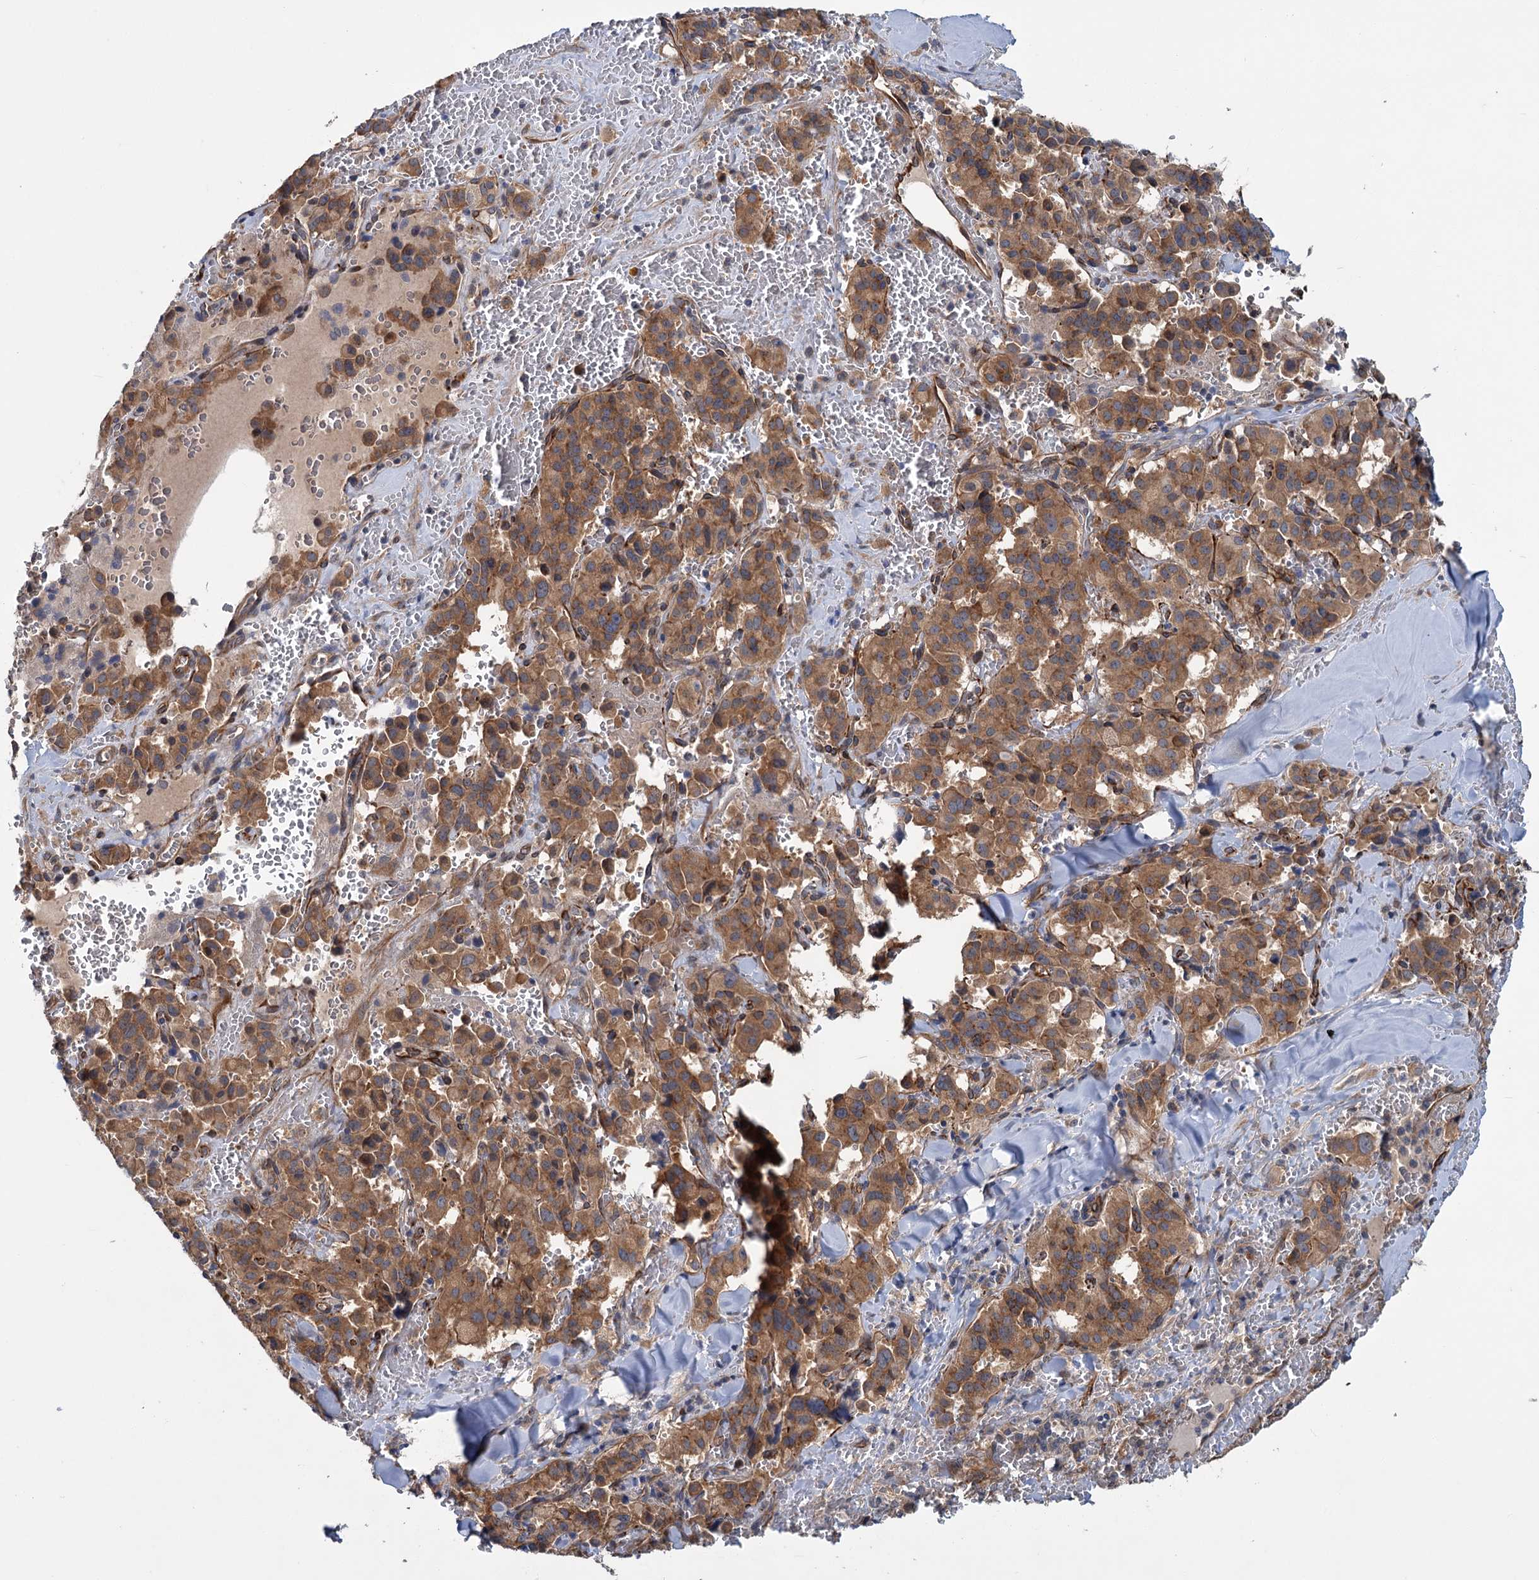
{"staining": {"intensity": "moderate", "quantity": ">75%", "location": "cytoplasmic/membranous"}, "tissue": "pancreatic cancer", "cell_type": "Tumor cells", "image_type": "cancer", "snomed": [{"axis": "morphology", "description": "Adenocarcinoma, NOS"}, {"axis": "topography", "description": "Pancreas"}], "caption": "A high-resolution histopathology image shows immunohistochemistry (IHC) staining of adenocarcinoma (pancreatic), which exhibits moderate cytoplasmic/membranous staining in approximately >75% of tumor cells.", "gene": "PKN2", "patient": {"sex": "male", "age": 65}}